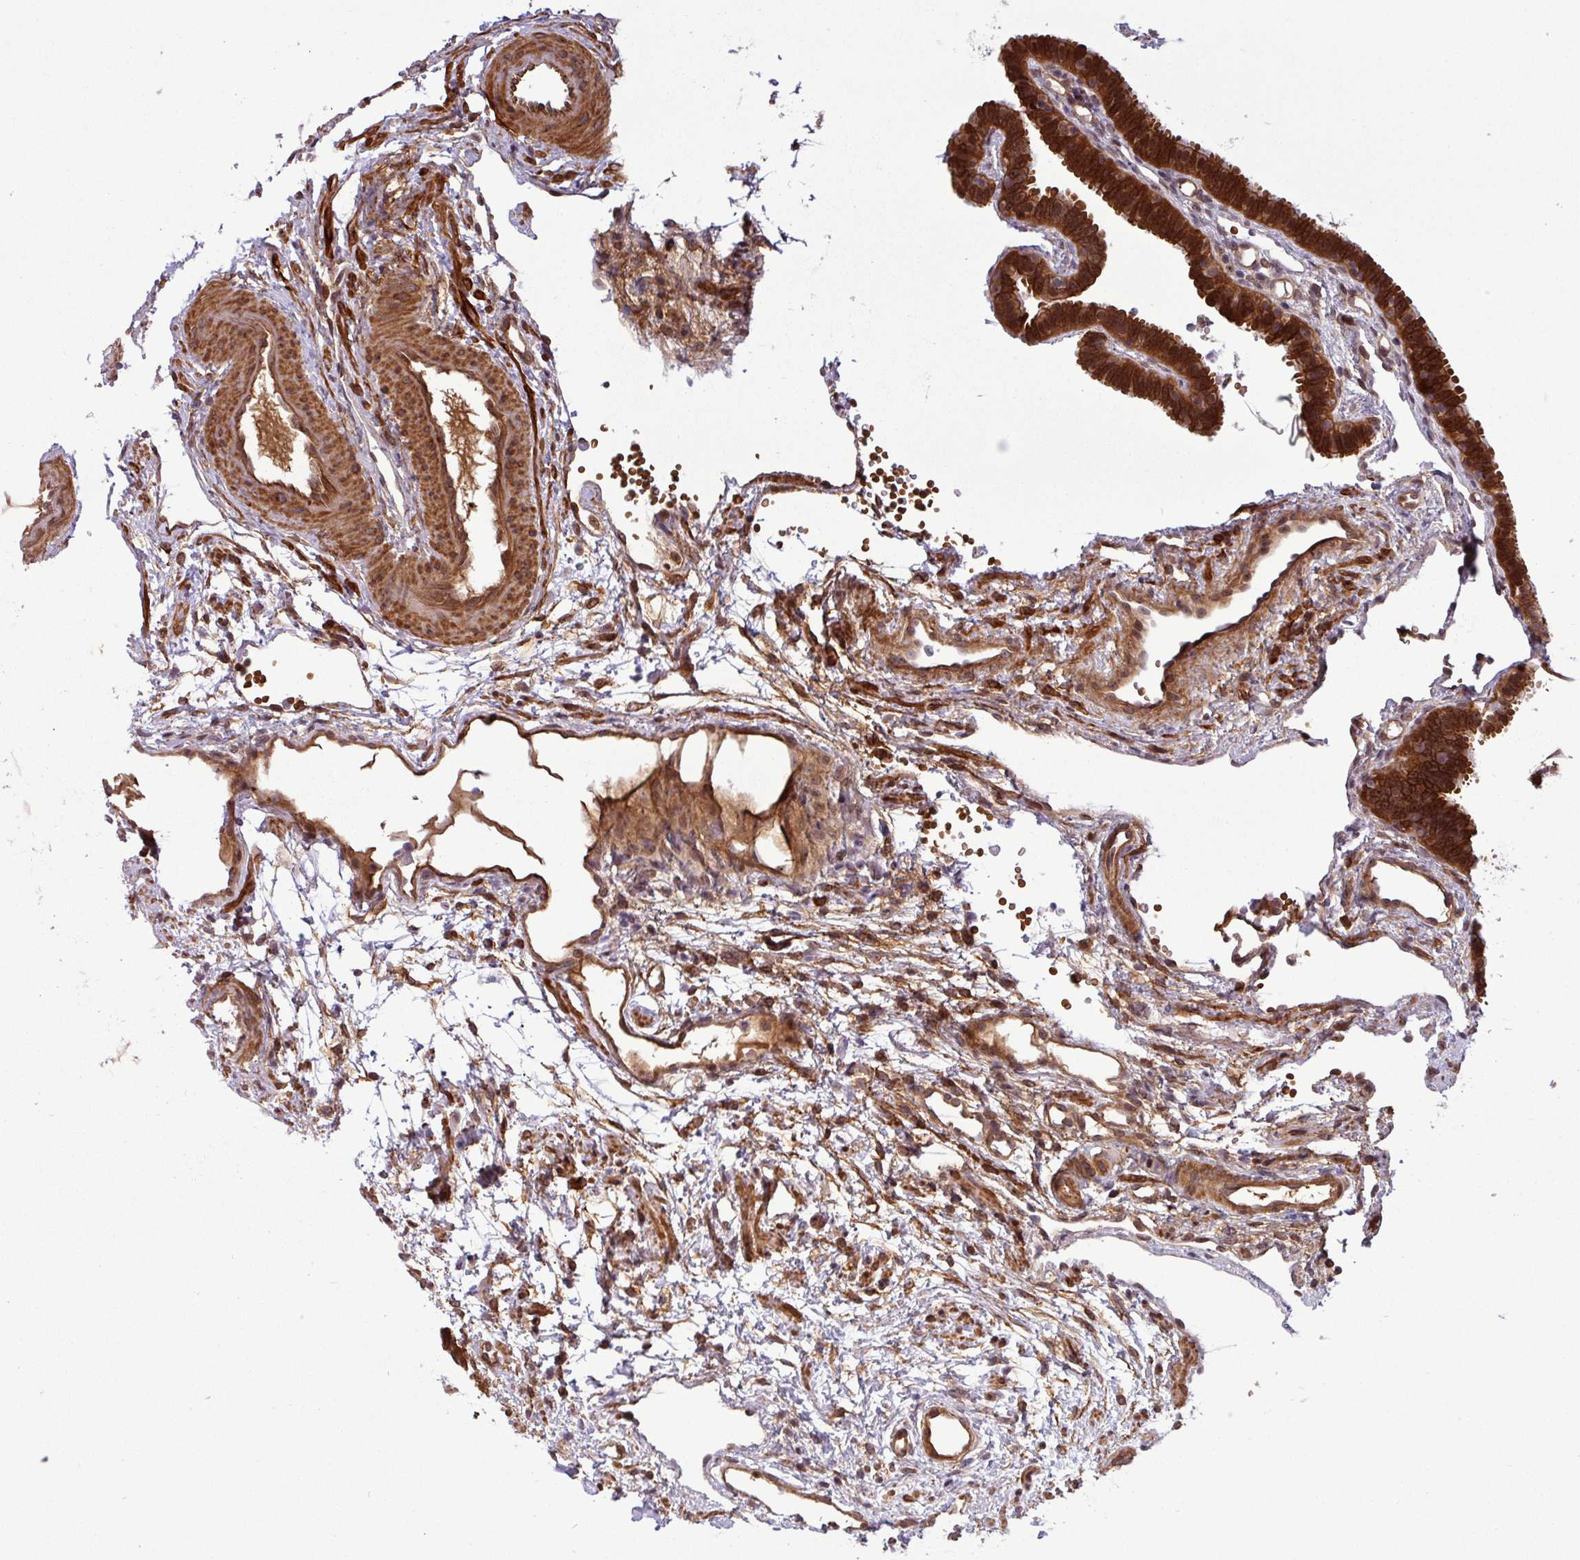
{"staining": {"intensity": "strong", "quantity": ">75%", "location": "cytoplasmic/membranous,nuclear"}, "tissue": "fallopian tube", "cell_type": "Glandular cells", "image_type": "normal", "snomed": [{"axis": "morphology", "description": "Normal tissue, NOS"}, {"axis": "topography", "description": "Fallopian tube"}], "caption": "A brown stain shows strong cytoplasmic/membranous,nuclear expression of a protein in glandular cells of benign fallopian tube. The protein of interest is shown in brown color, while the nuclei are stained blue.", "gene": "C7orf50", "patient": {"sex": "female", "age": 37}}